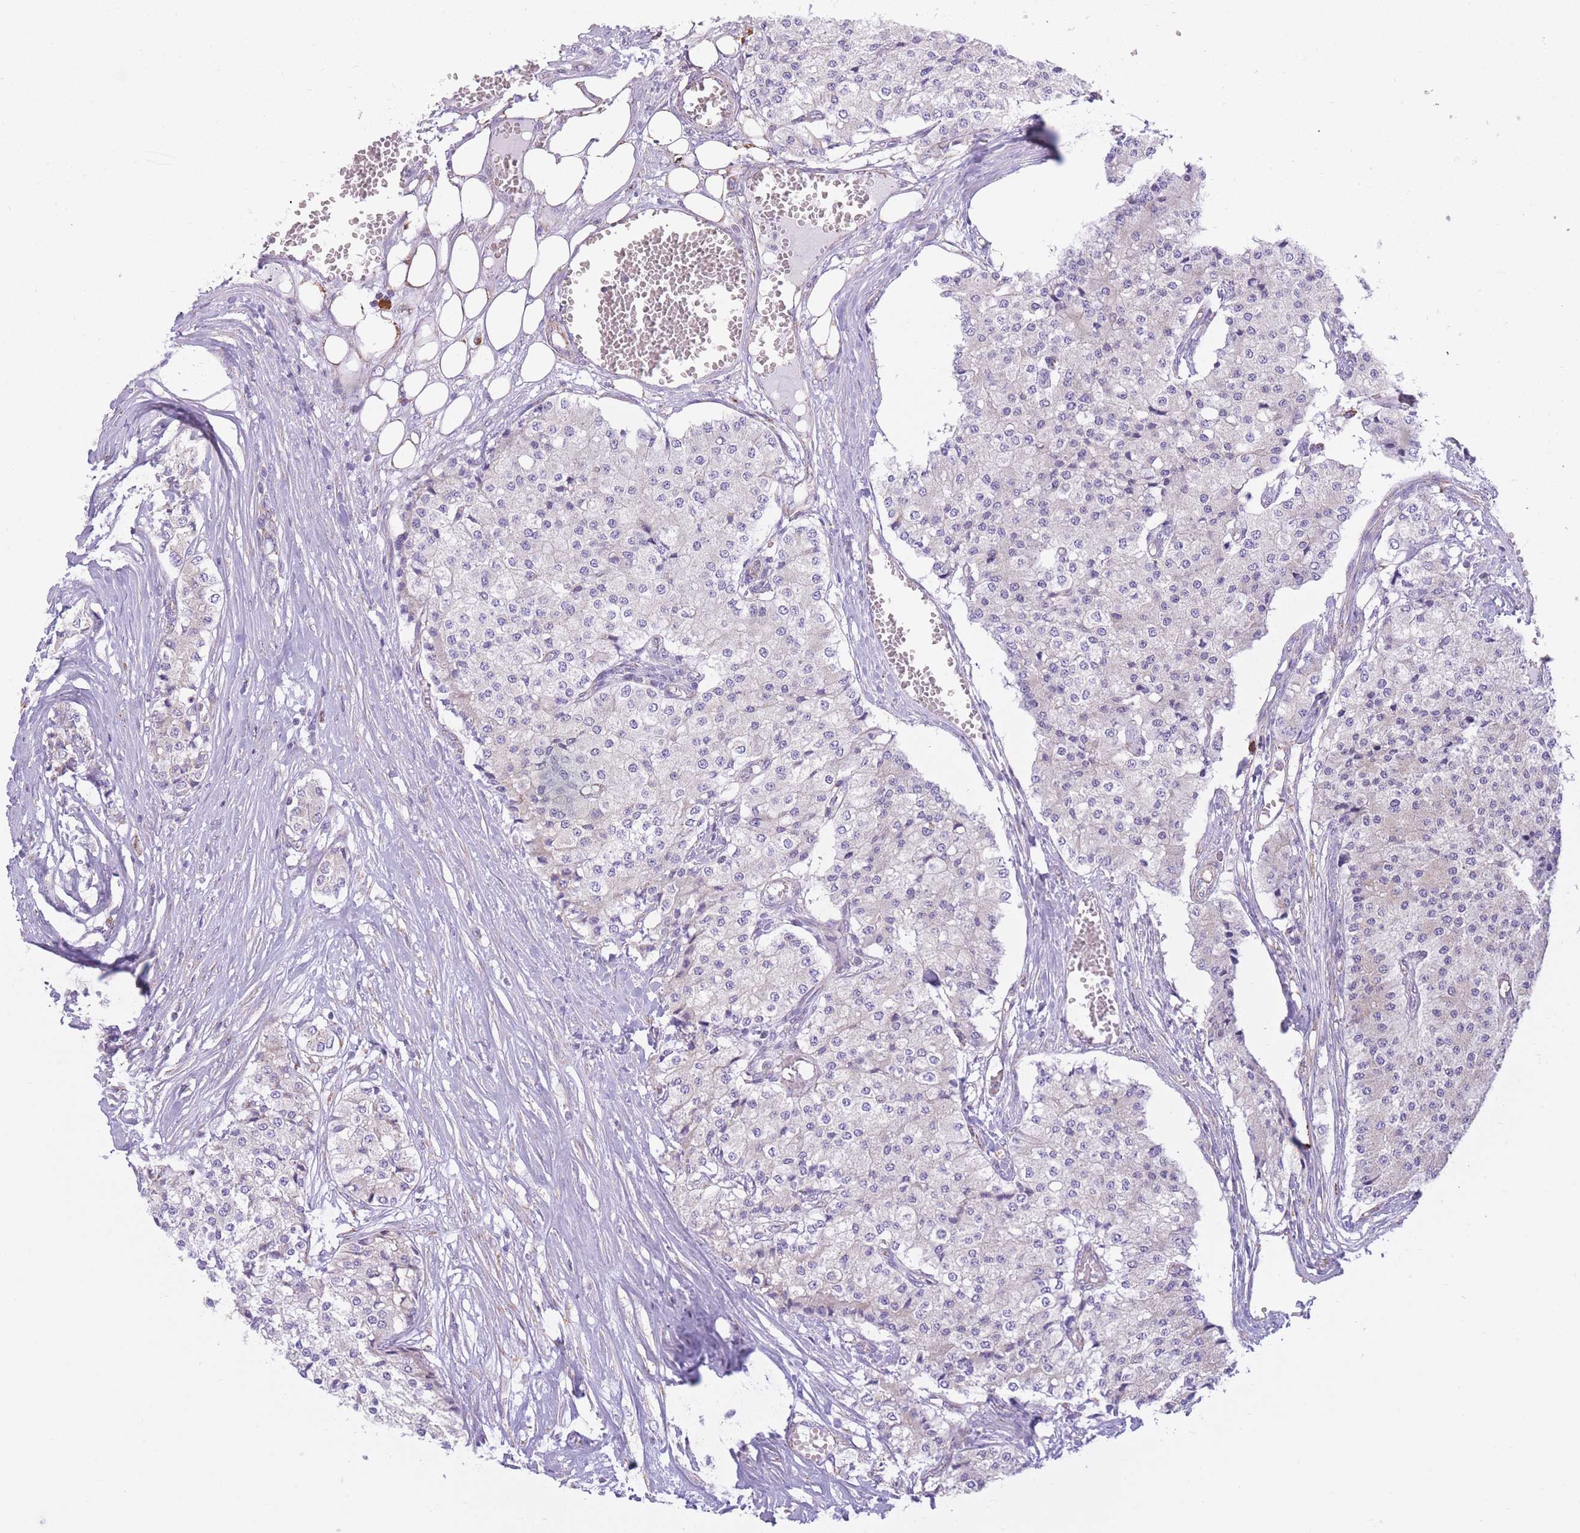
{"staining": {"intensity": "negative", "quantity": "none", "location": "none"}, "tissue": "carcinoid", "cell_type": "Tumor cells", "image_type": "cancer", "snomed": [{"axis": "morphology", "description": "Carcinoid, malignant, NOS"}, {"axis": "topography", "description": "Colon"}], "caption": "This is a image of immunohistochemistry (IHC) staining of carcinoid (malignant), which shows no staining in tumor cells.", "gene": "PDHA1", "patient": {"sex": "female", "age": 52}}